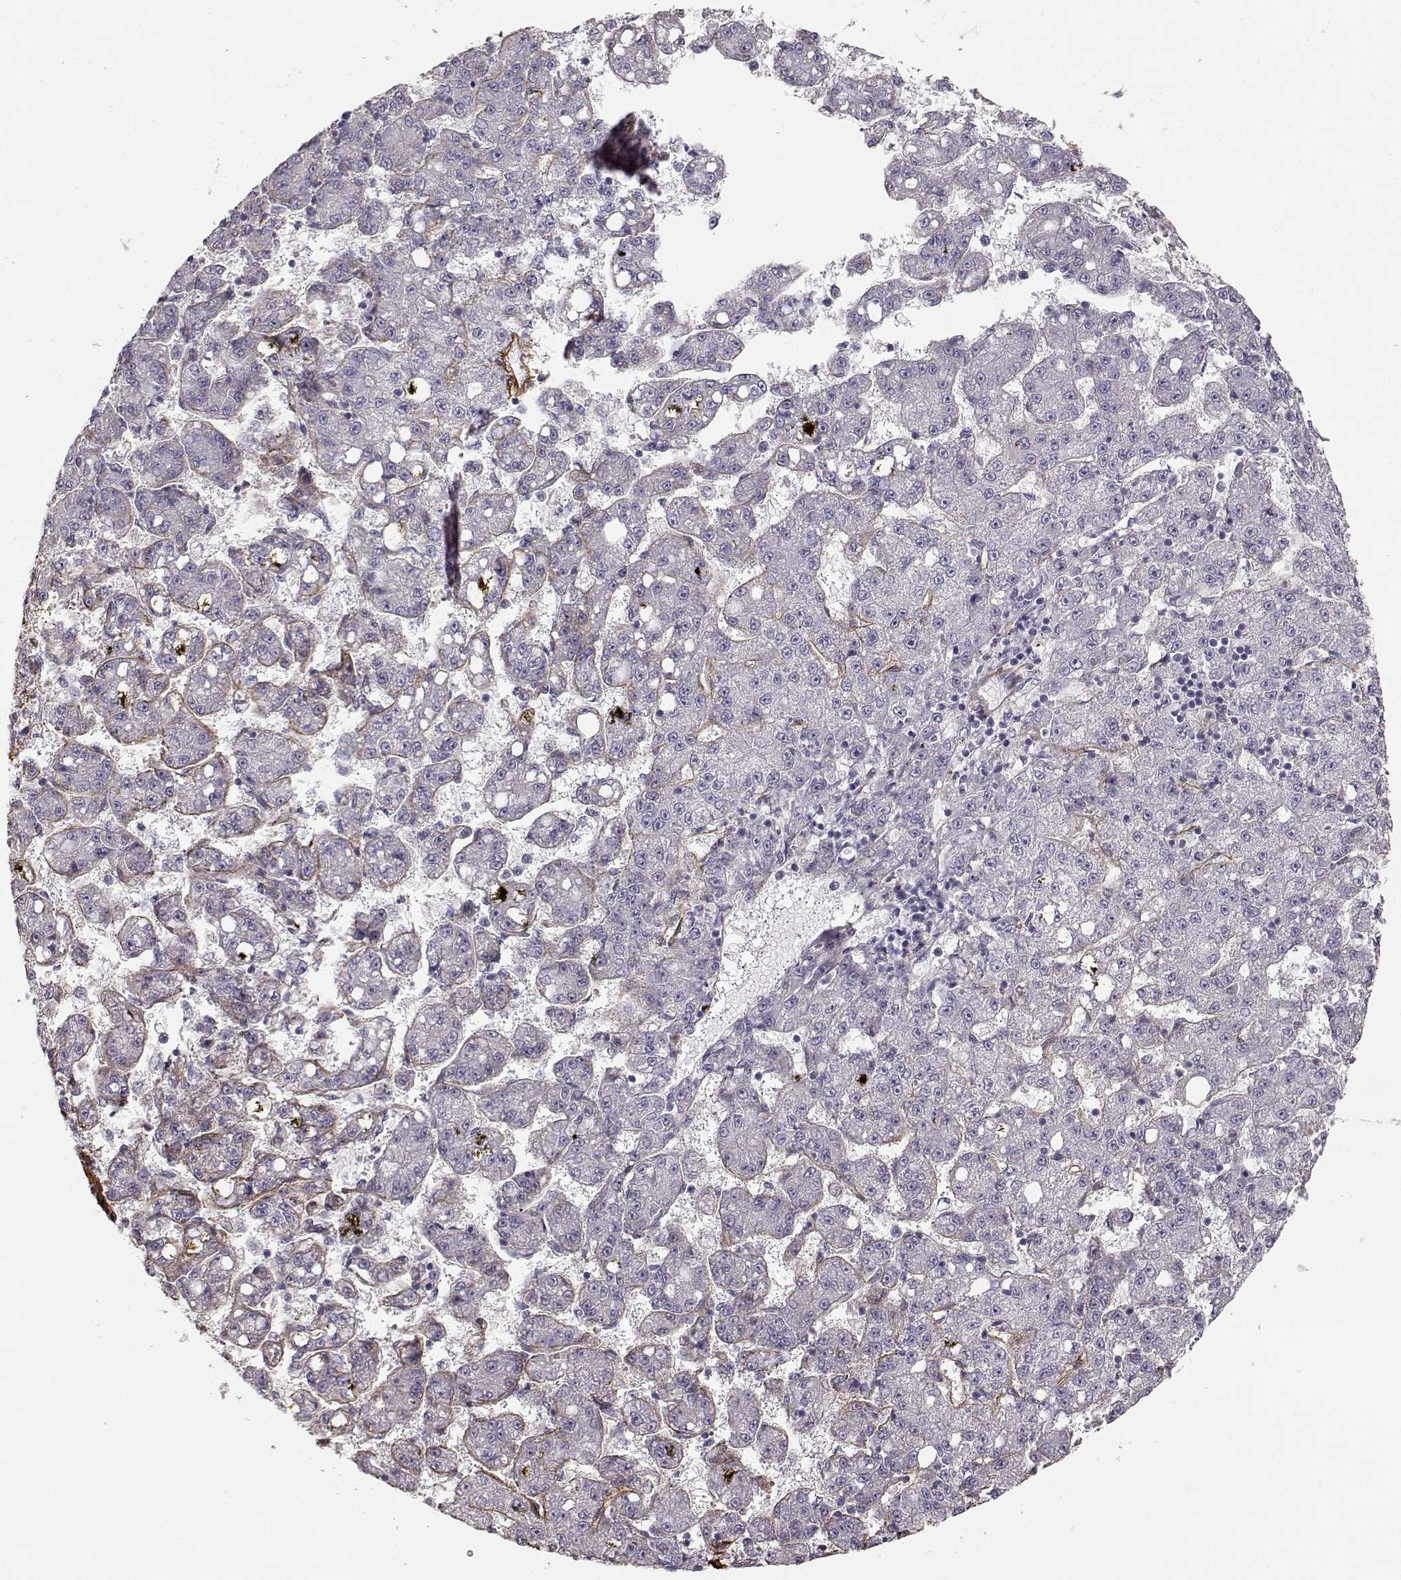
{"staining": {"intensity": "negative", "quantity": "none", "location": "none"}, "tissue": "liver cancer", "cell_type": "Tumor cells", "image_type": "cancer", "snomed": [{"axis": "morphology", "description": "Carcinoma, Hepatocellular, NOS"}, {"axis": "topography", "description": "Liver"}], "caption": "Tumor cells show no significant positivity in hepatocellular carcinoma (liver). (DAB IHC with hematoxylin counter stain).", "gene": "LAMA5", "patient": {"sex": "female", "age": 65}}